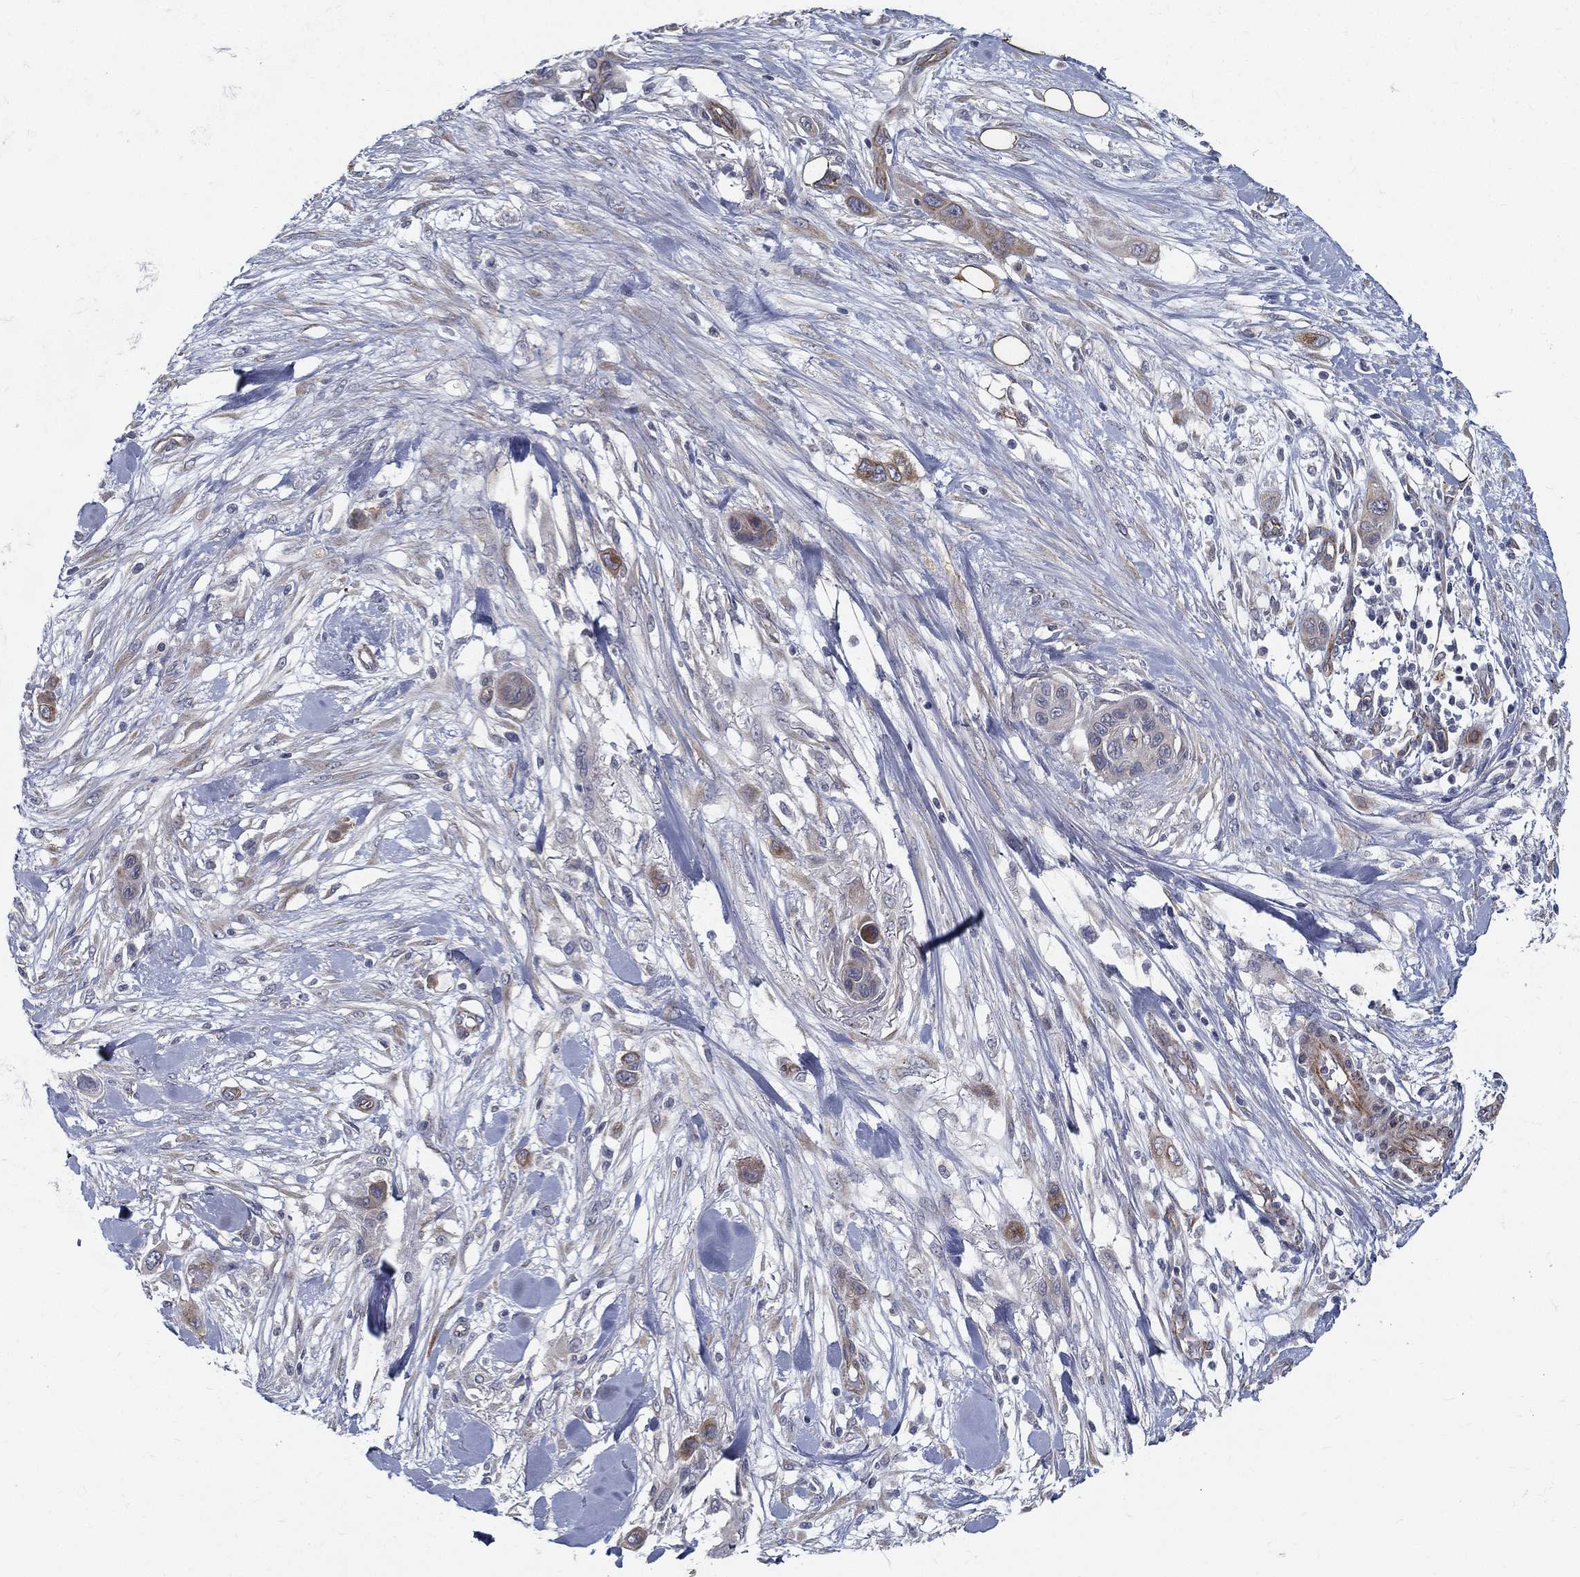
{"staining": {"intensity": "weak", "quantity": "<25%", "location": "cytoplasmic/membranous"}, "tissue": "skin cancer", "cell_type": "Tumor cells", "image_type": "cancer", "snomed": [{"axis": "morphology", "description": "Squamous cell carcinoma, NOS"}, {"axis": "topography", "description": "Skin"}], "caption": "This is an immunohistochemistry (IHC) histopathology image of skin cancer. There is no staining in tumor cells.", "gene": "LRRC56", "patient": {"sex": "male", "age": 79}}